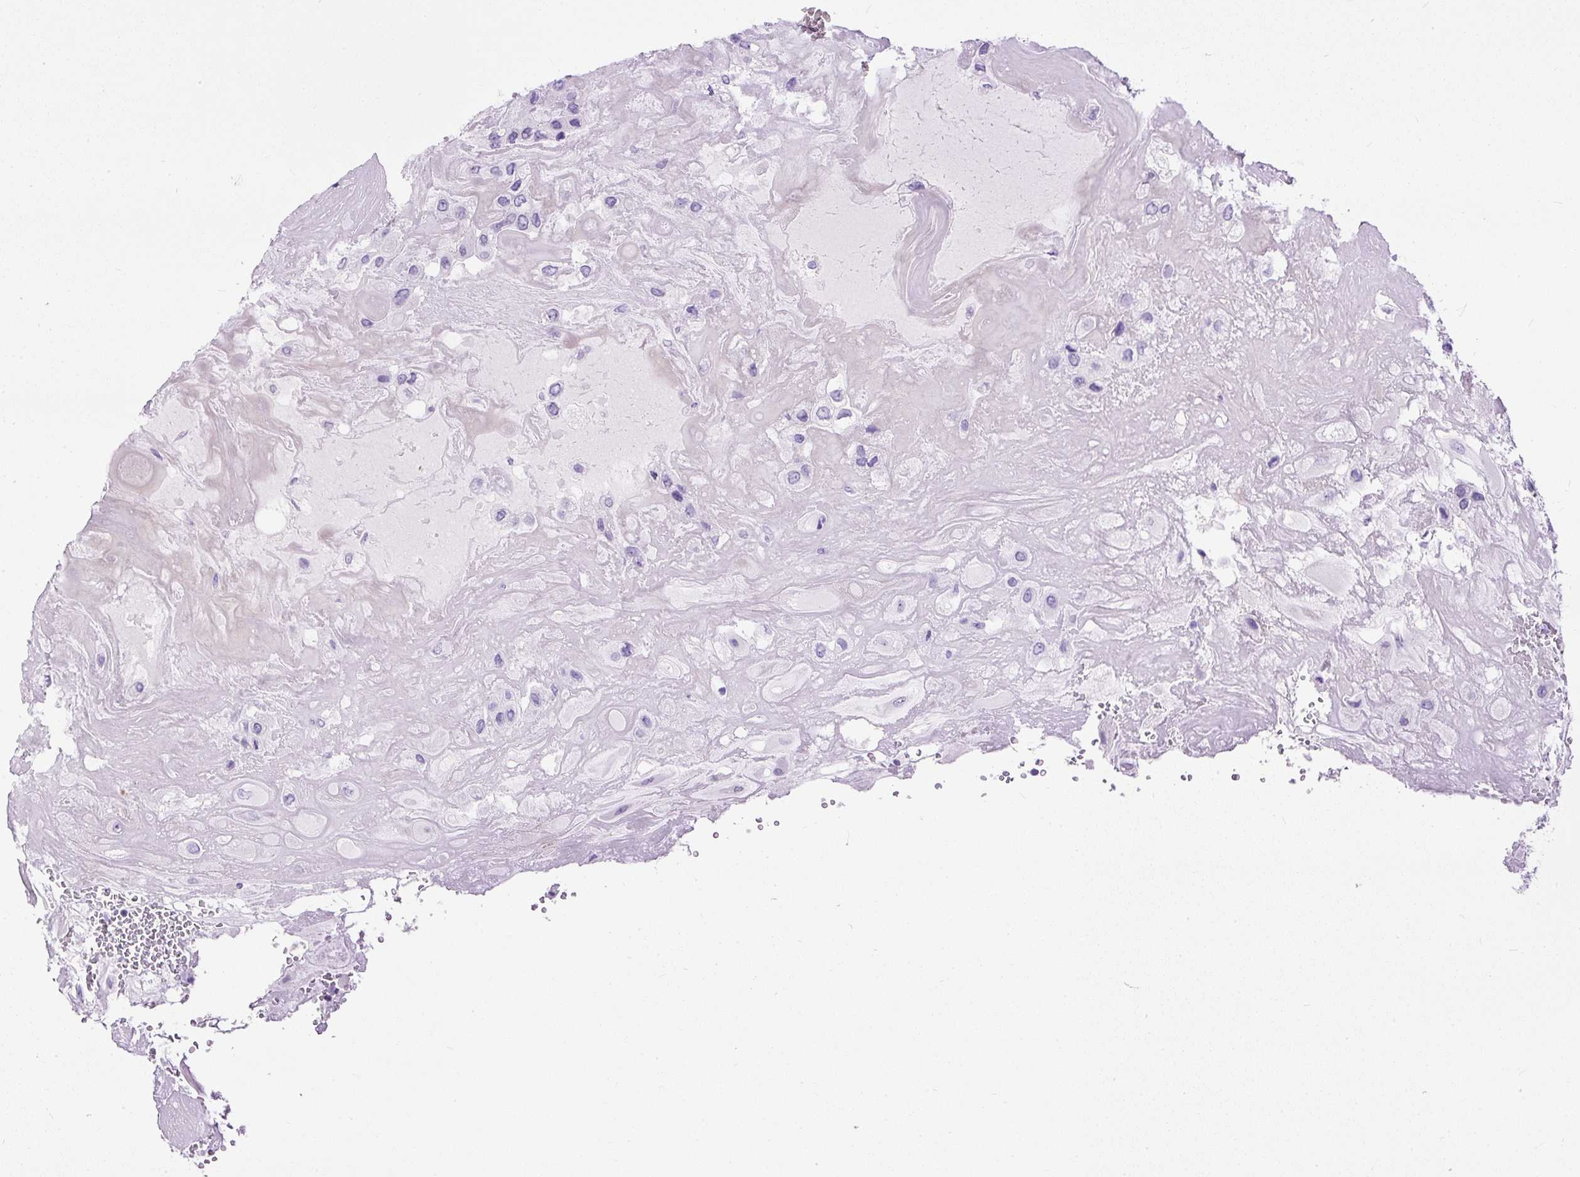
{"staining": {"intensity": "negative", "quantity": "none", "location": "none"}, "tissue": "placenta", "cell_type": "Decidual cells", "image_type": "normal", "snomed": [{"axis": "morphology", "description": "Normal tissue, NOS"}, {"axis": "topography", "description": "Placenta"}], "caption": "Immunohistochemistry of benign placenta displays no positivity in decidual cells.", "gene": "STOX2", "patient": {"sex": "female", "age": 32}}